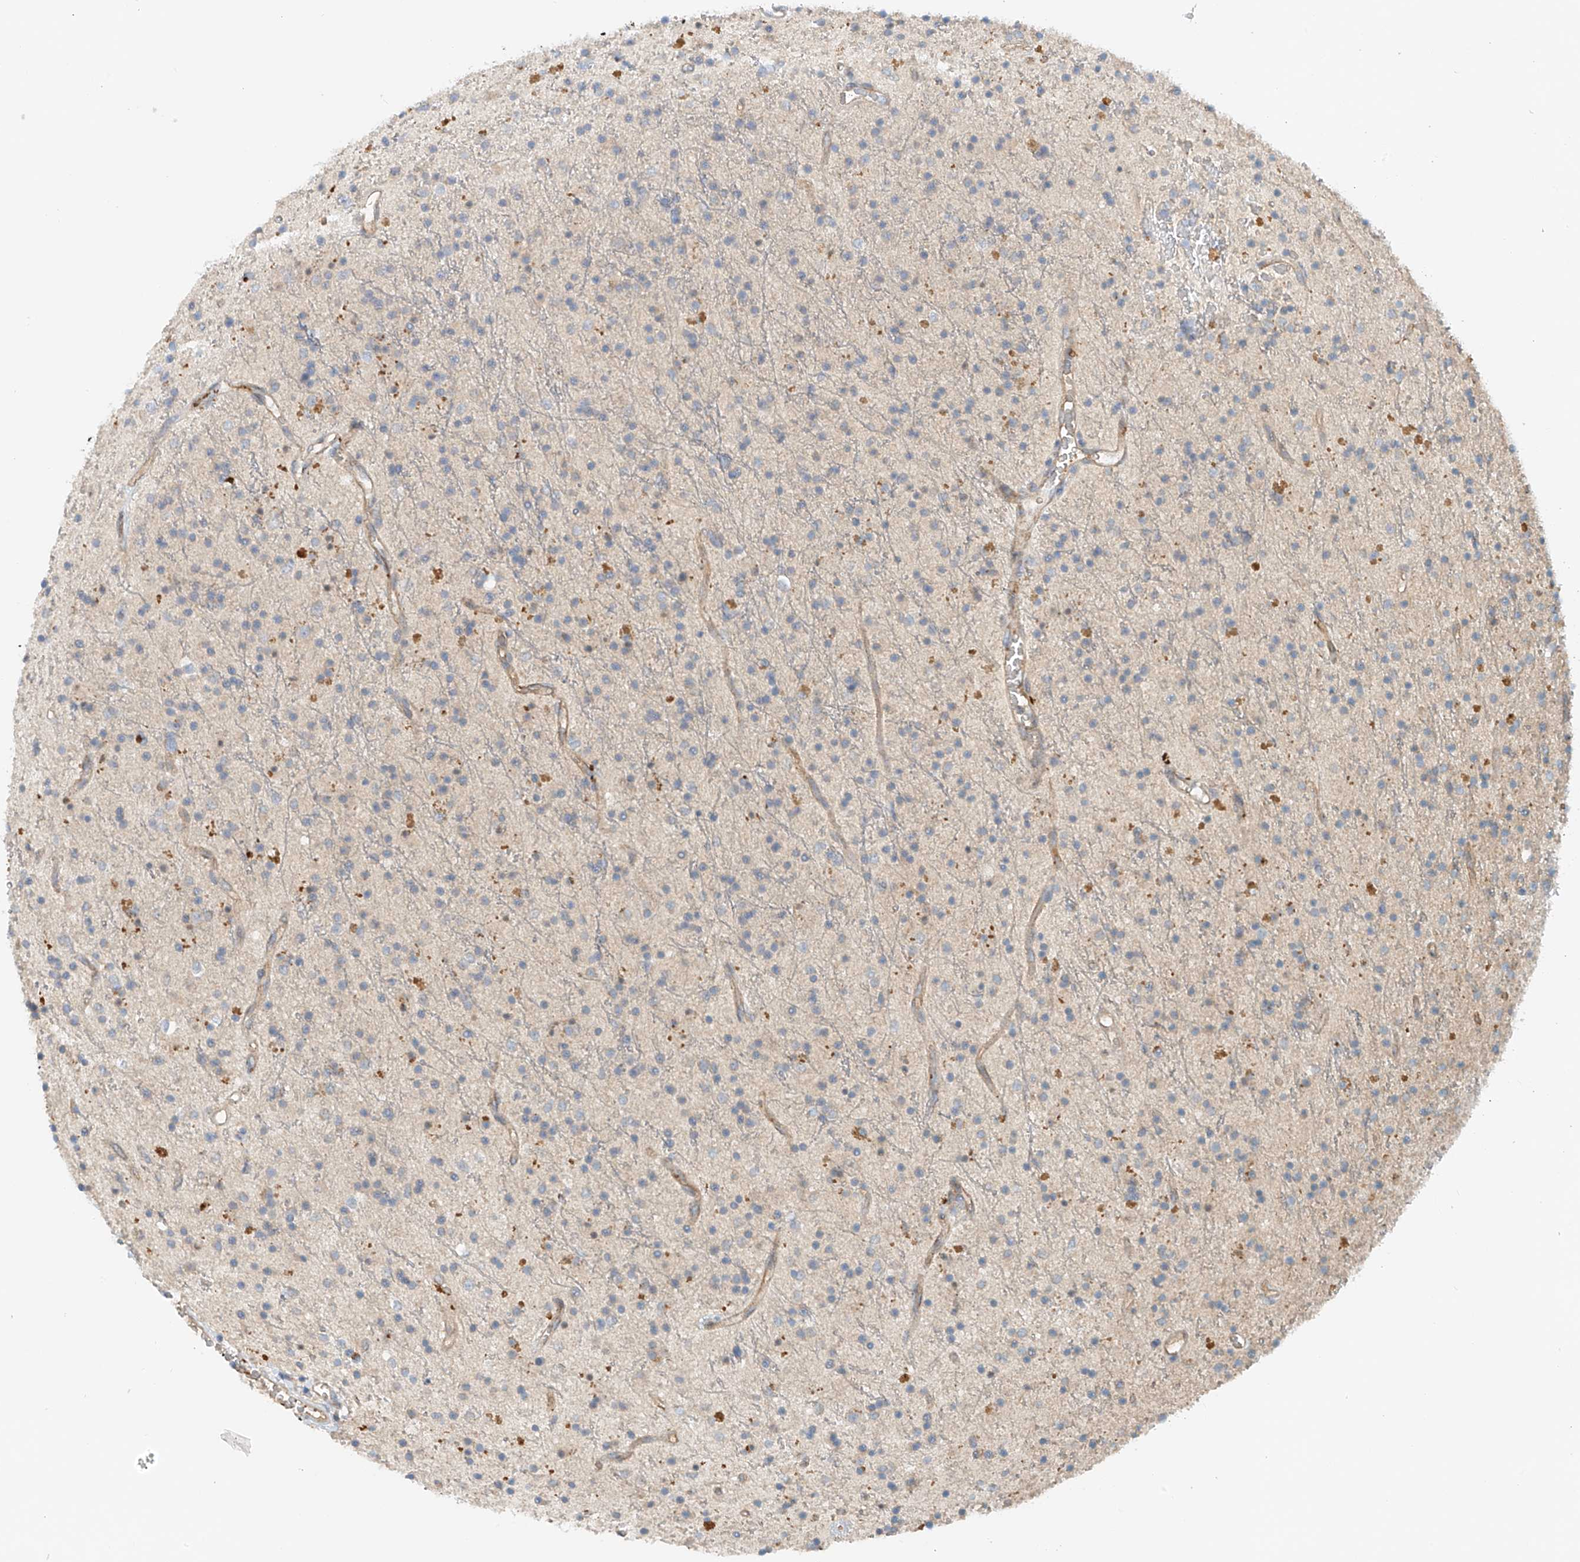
{"staining": {"intensity": "negative", "quantity": "none", "location": "none"}, "tissue": "glioma", "cell_type": "Tumor cells", "image_type": "cancer", "snomed": [{"axis": "morphology", "description": "Glioma, malignant, High grade"}, {"axis": "topography", "description": "Brain"}], "caption": "High-grade glioma (malignant) stained for a protein using immunohistochemistry (IHC) demonstrates no expression tumor cells.", "gene": "LYRM9", "patient": {"sex": "male", "age": 34}}